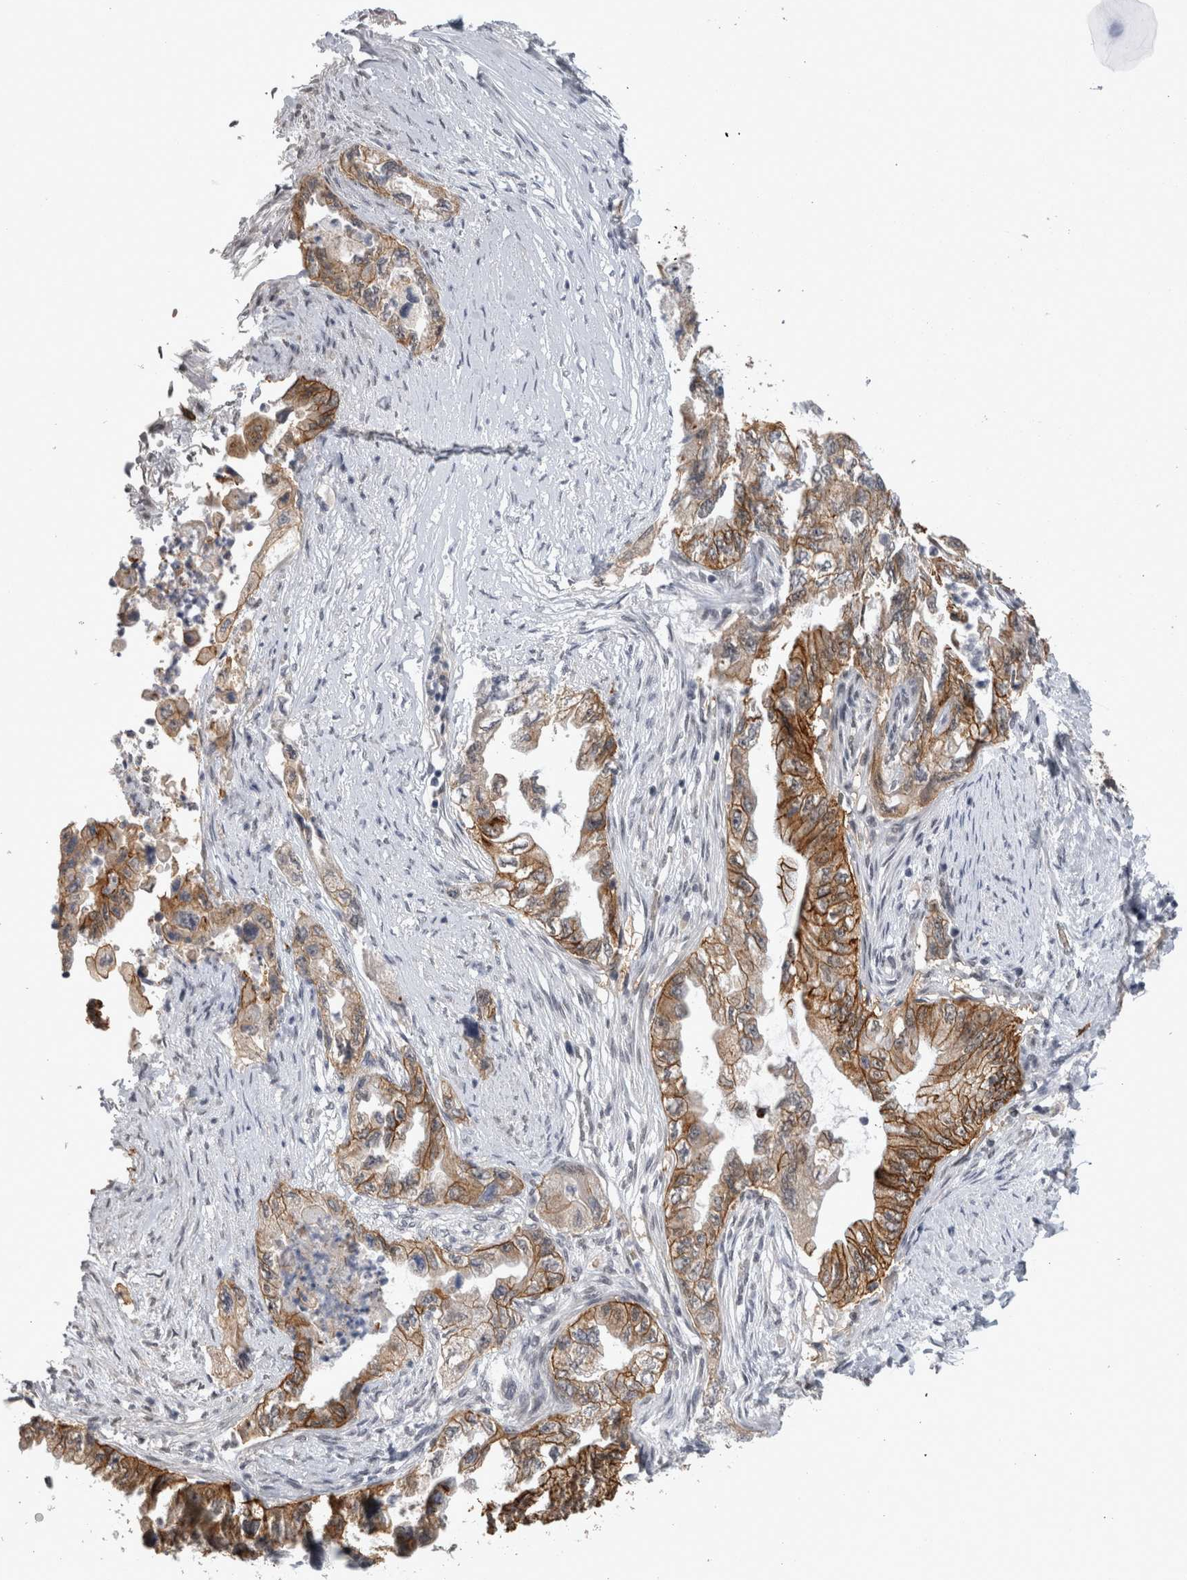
{"staining": {"intensity": "moderate", "quantity": ">75%", "location": "cytoplasmic/membranous"}, "tissue": "pancreatic cancer", "cell_type": "Tumor cells", "image_type": "cancer", "snomed": [{"axis": "morphology", "description": "Adenocarcinoma, NOS"}, {"axis": "topography", "description": "Pancreas"}], "caption": "High-magnification brightfield microscopy of pancreatic adenocarcinoma stained with DAB (3,3'-diaminobenzidine) (brown) and counterstained with hematoxylin (blue). tumor cells exhibit moderate cytoplasmic/membranous expression is identified in about>75% of cells.", "gene": "PEBP4", "patient": {"sex": "female", "age": 73}}